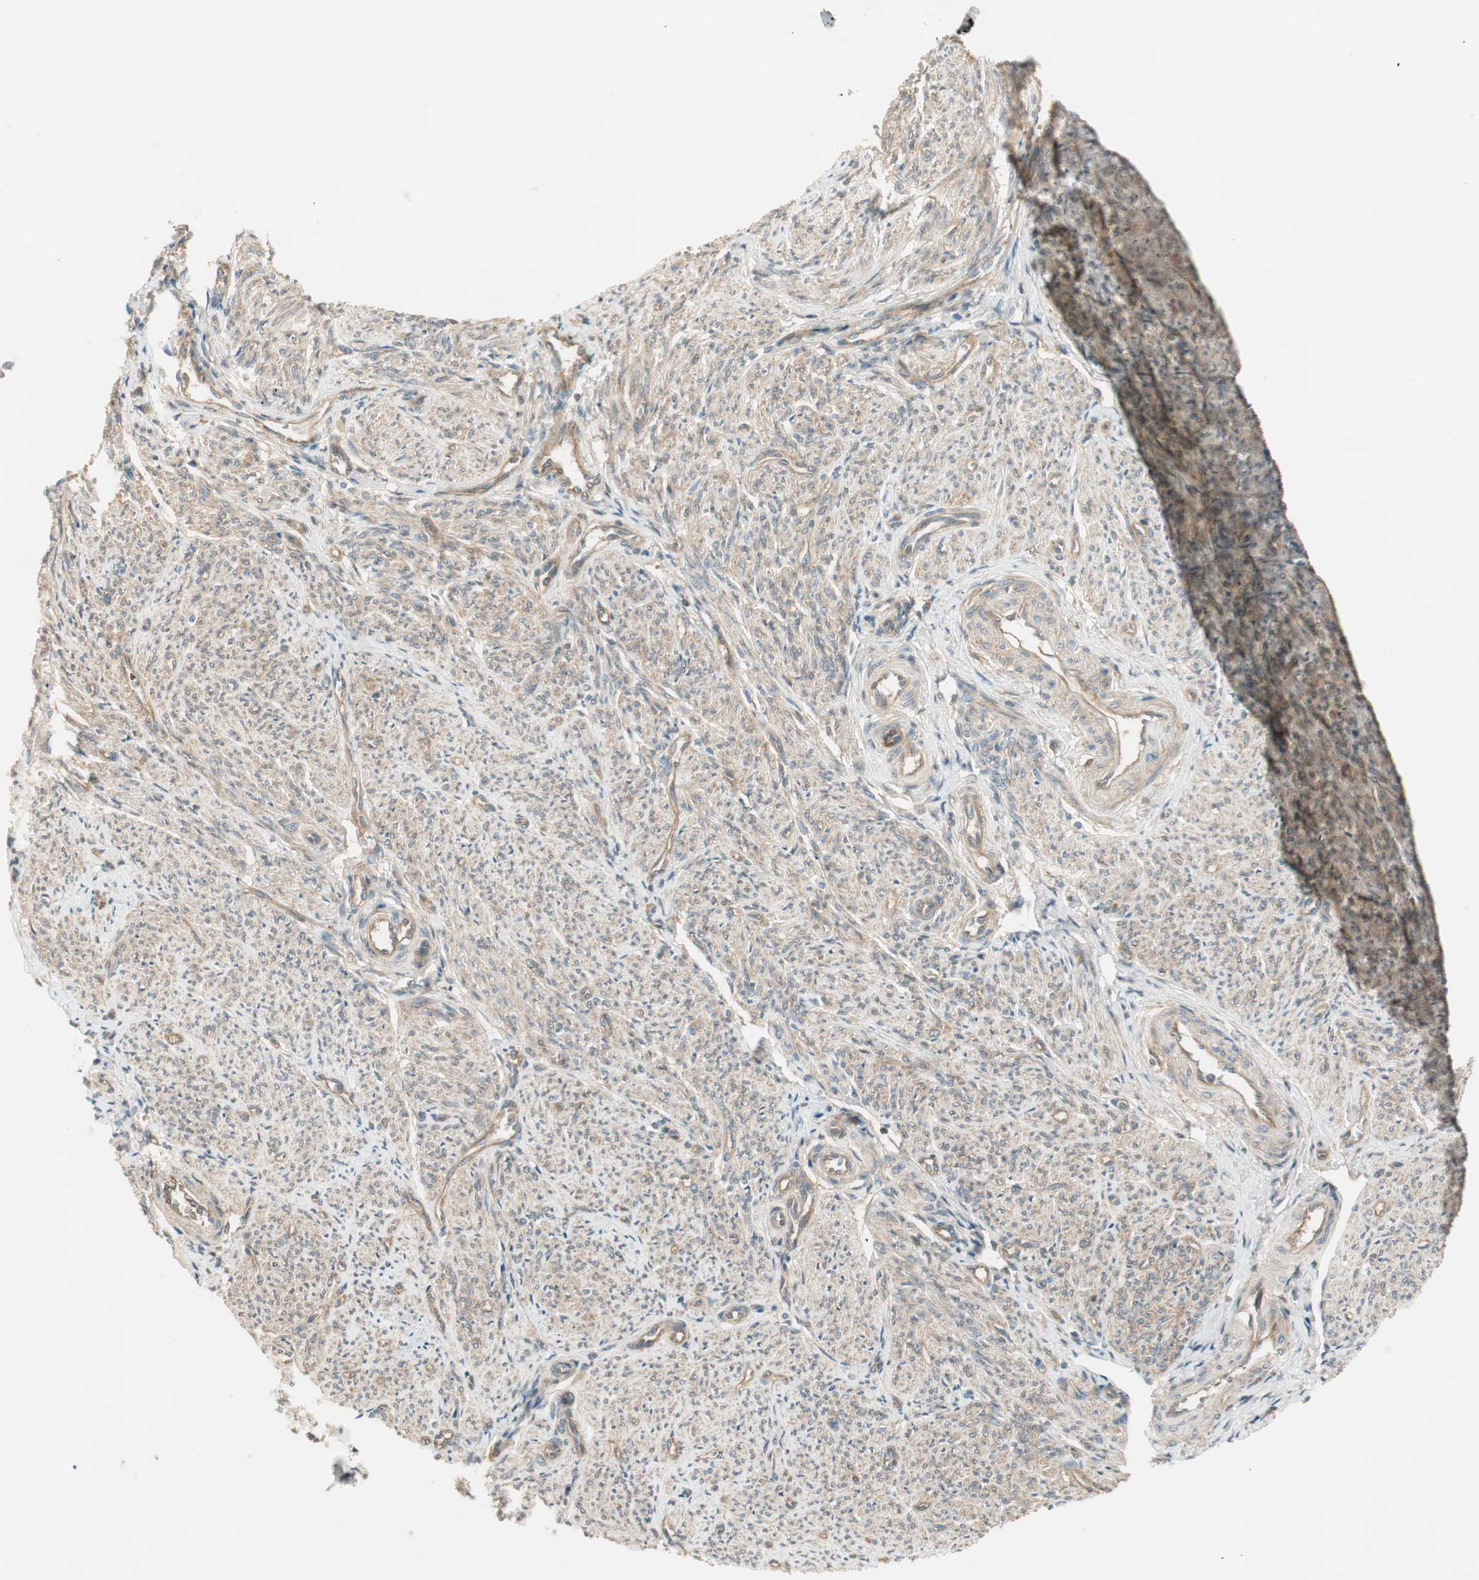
{"staining": {"intensity": "moderate", "quantity": ">75%", "location": "cytoplasmic/membranous"}, "tissue": "smooth muscle", "cell_type": "Smooth muscle cells", "image_type": "normal", "snomed": [{"axis": "morphology", "description": "Normal tissue, NOS"}, {"axis": "topography", "description": "Smooth muscle"}], "caption": "Protein expression analysis of benign smooth muscle reveals moderate cytoplasmic/membranous staining in about >75% of smooth muscle cells.", "gene": "PSMD8", "patient": {"sex": "female", "age": 65}}